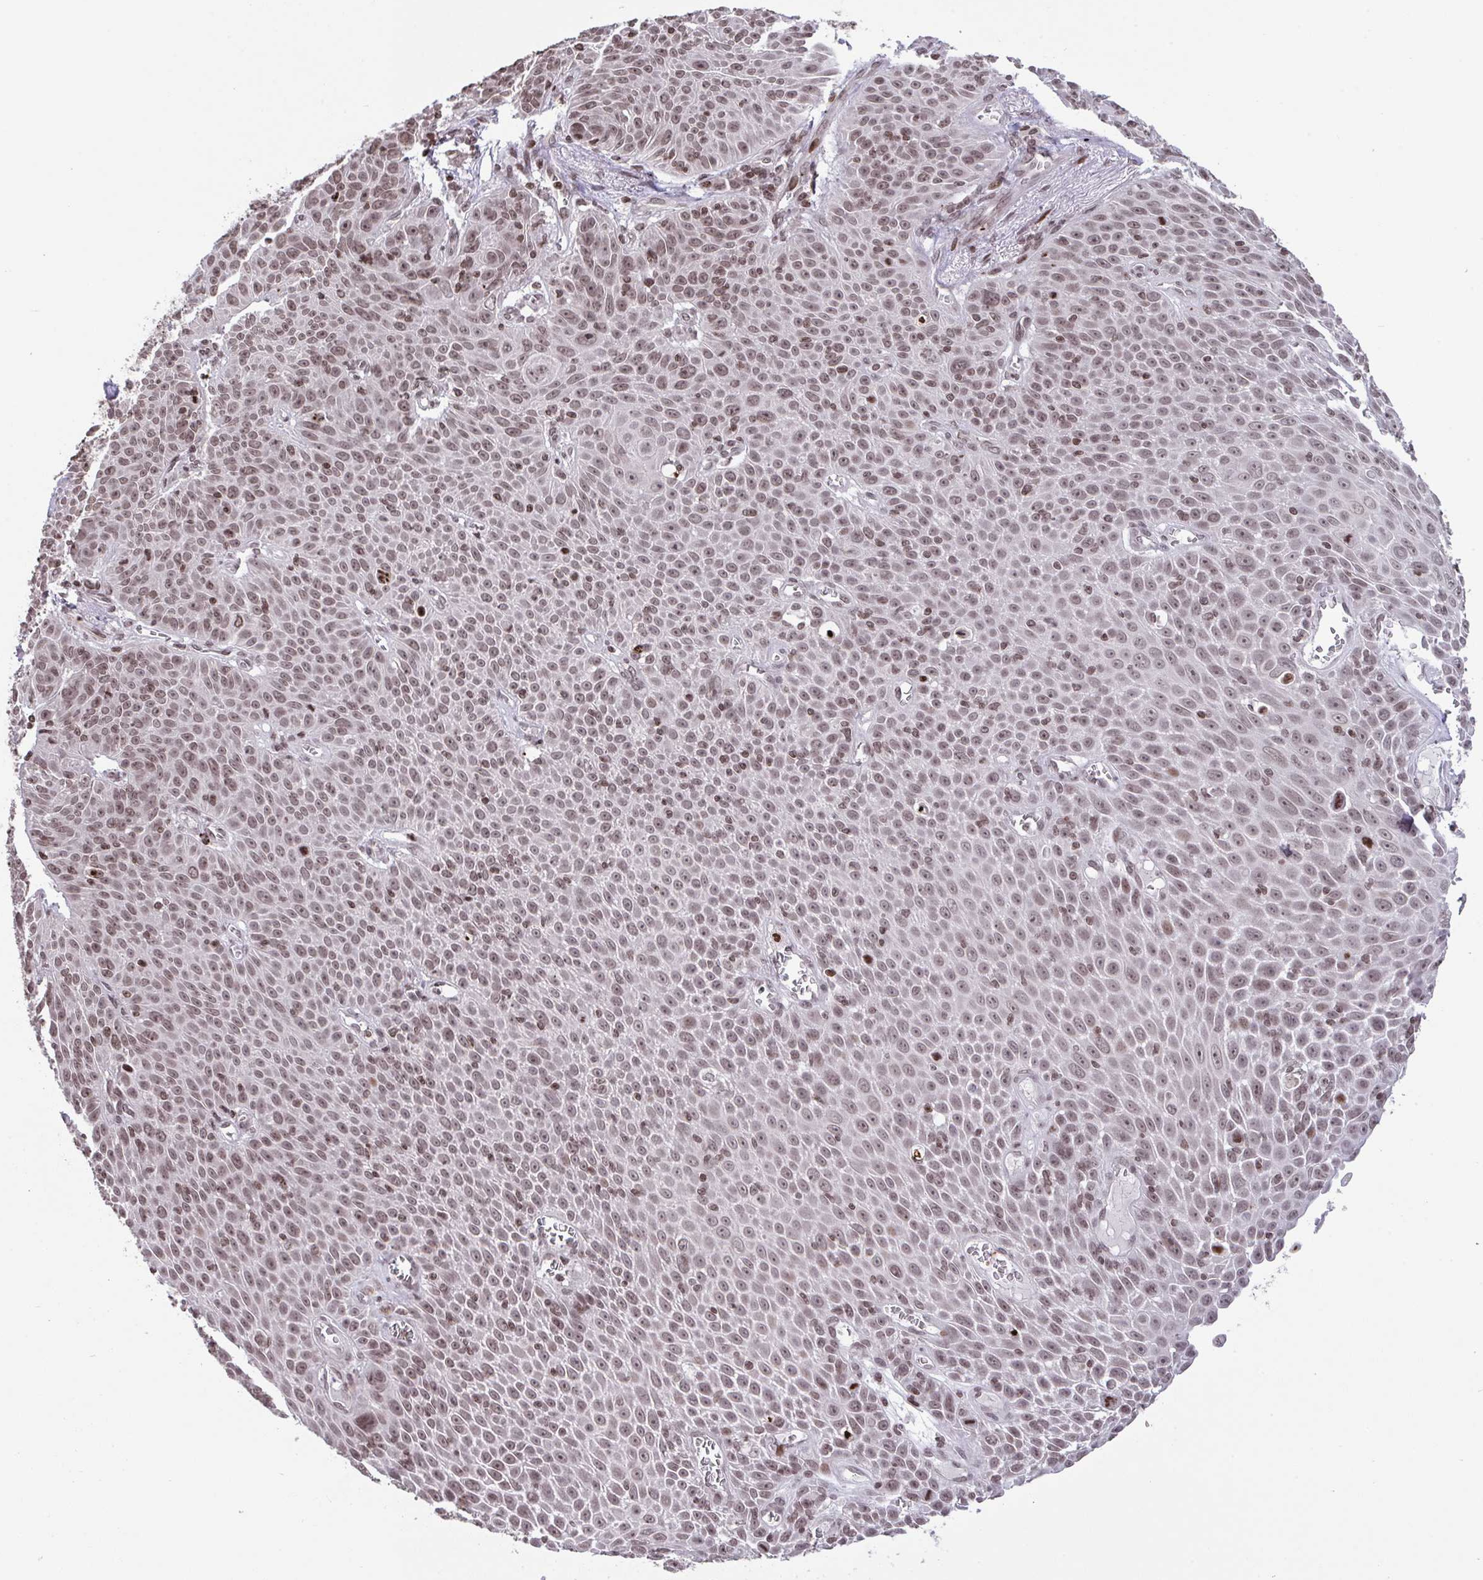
{"staining": {"intensity": "weak", "quantity": ">75%", "location": "nuclear"}, "tissue": "lung cancer", "cell_type": "Tumor cells", "image_type": "cancer", "snomed": [{"axis": "morphology", "description": "Squamous cell carcinoma, NOS"}, {"axis": "morphology", "description": "Squamous cell carcinoma, metastatic, NOS"}, {"axis": "topography", "description": "Lymph node"}, {"axis": "topography", "description": "Lung"}], "caption": "Brown immunohistochemical staining in human metastatic squamous cell carcinoma (lung) shows weak nuclear expression in about >75% of tumor cells.", "gene": "NIP7", "patient": {"sex": "female", "age": 62}}